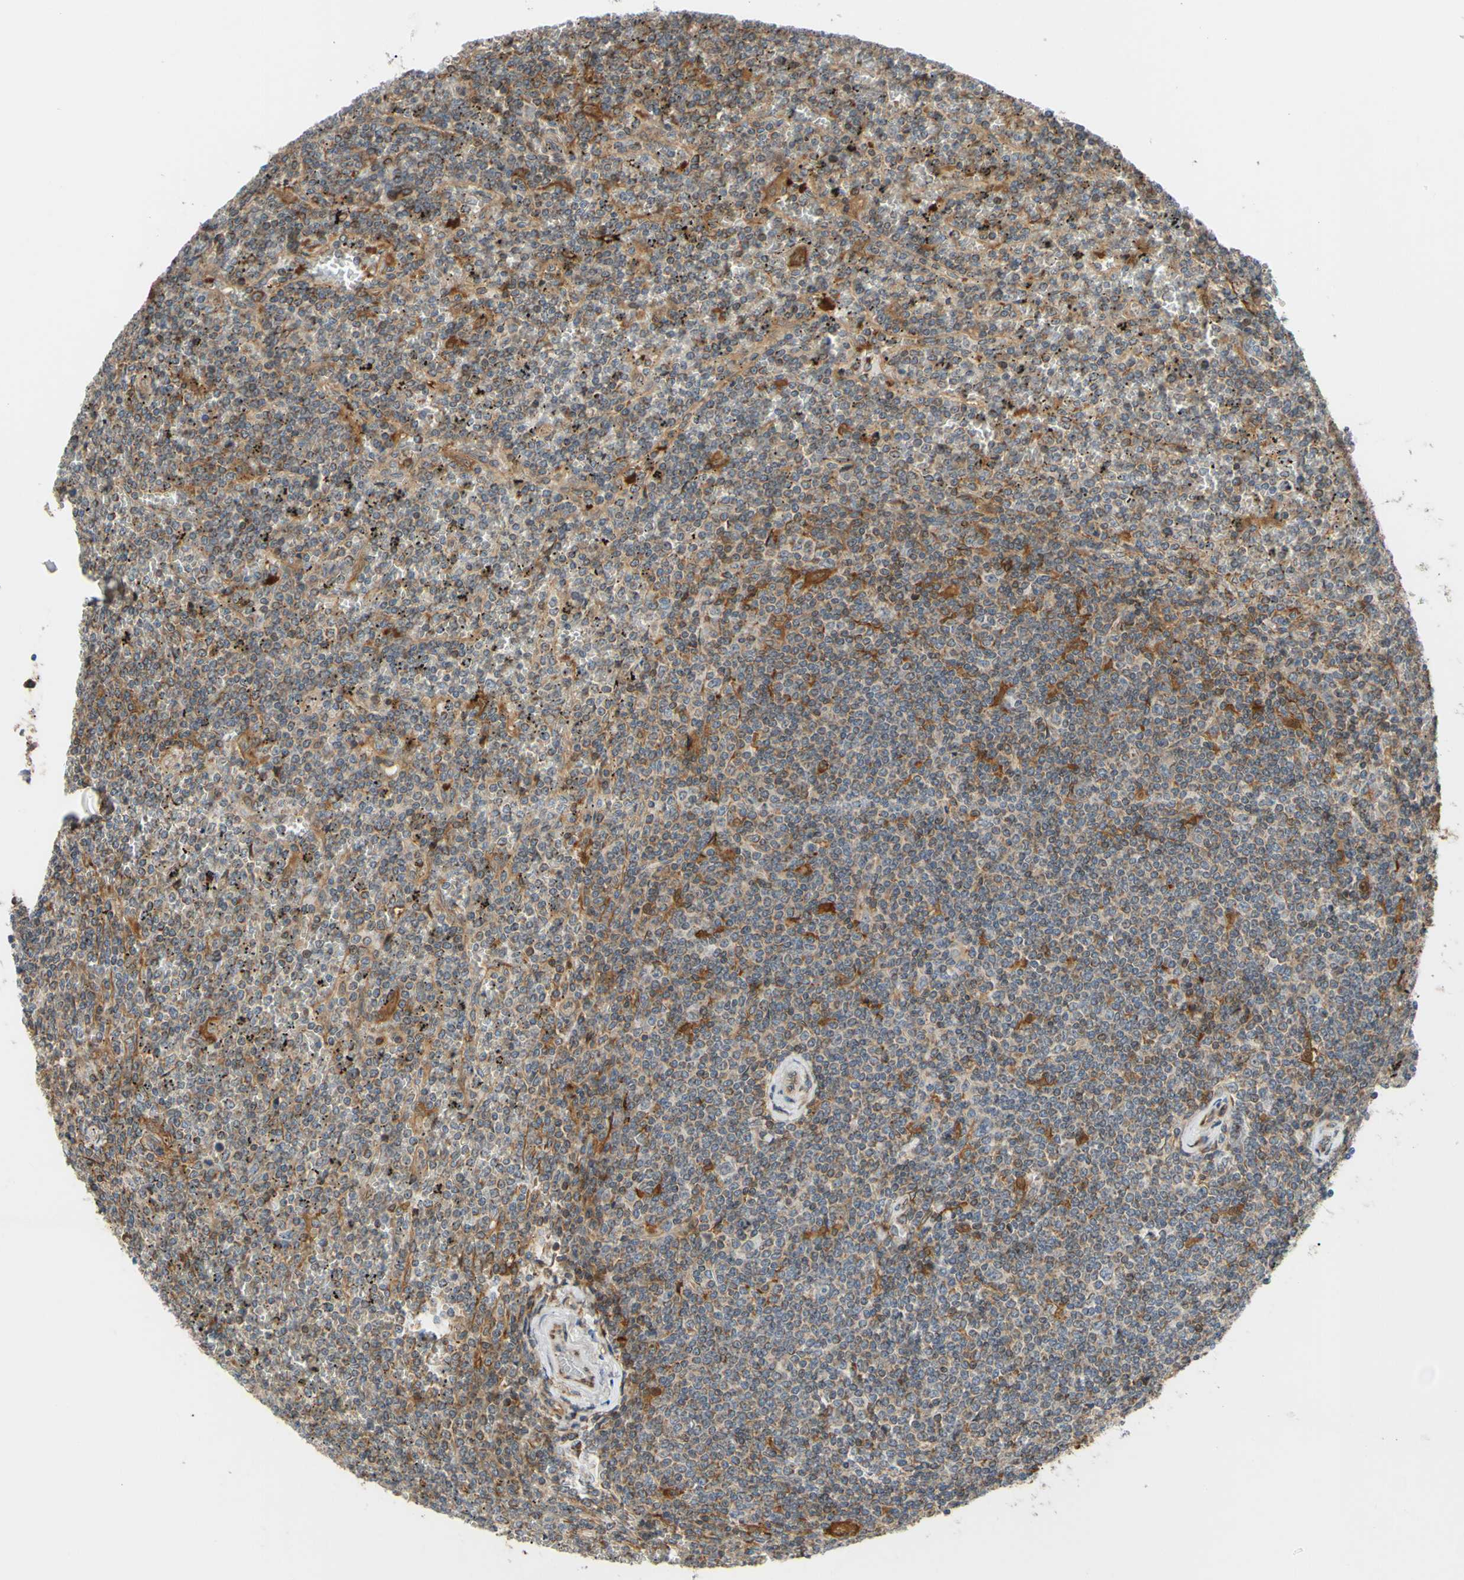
{"staining": {"intensity": "weak", "quantity": ">75%", "location": "cytoplasmic/membranous"}, "tissue": "lymphoma", "cell_type": "Tumor cells", "image_type": "cancer", "snomed": [{"axis": "morphology", "description": "Malignant lymphoma, non-Hodgkin's type, Low grade"}, {"axis": "topography", "description": "Spleen"}], "caption": "Low-grade malignant lymphoma, non-Hodgkin's type stained with a brown dye displays weak cytoplasmic/membranous positive staining in about >75% of tumor cells.", "gene": "PRAF2", "patient": {"sex": "female", "age": 19}}